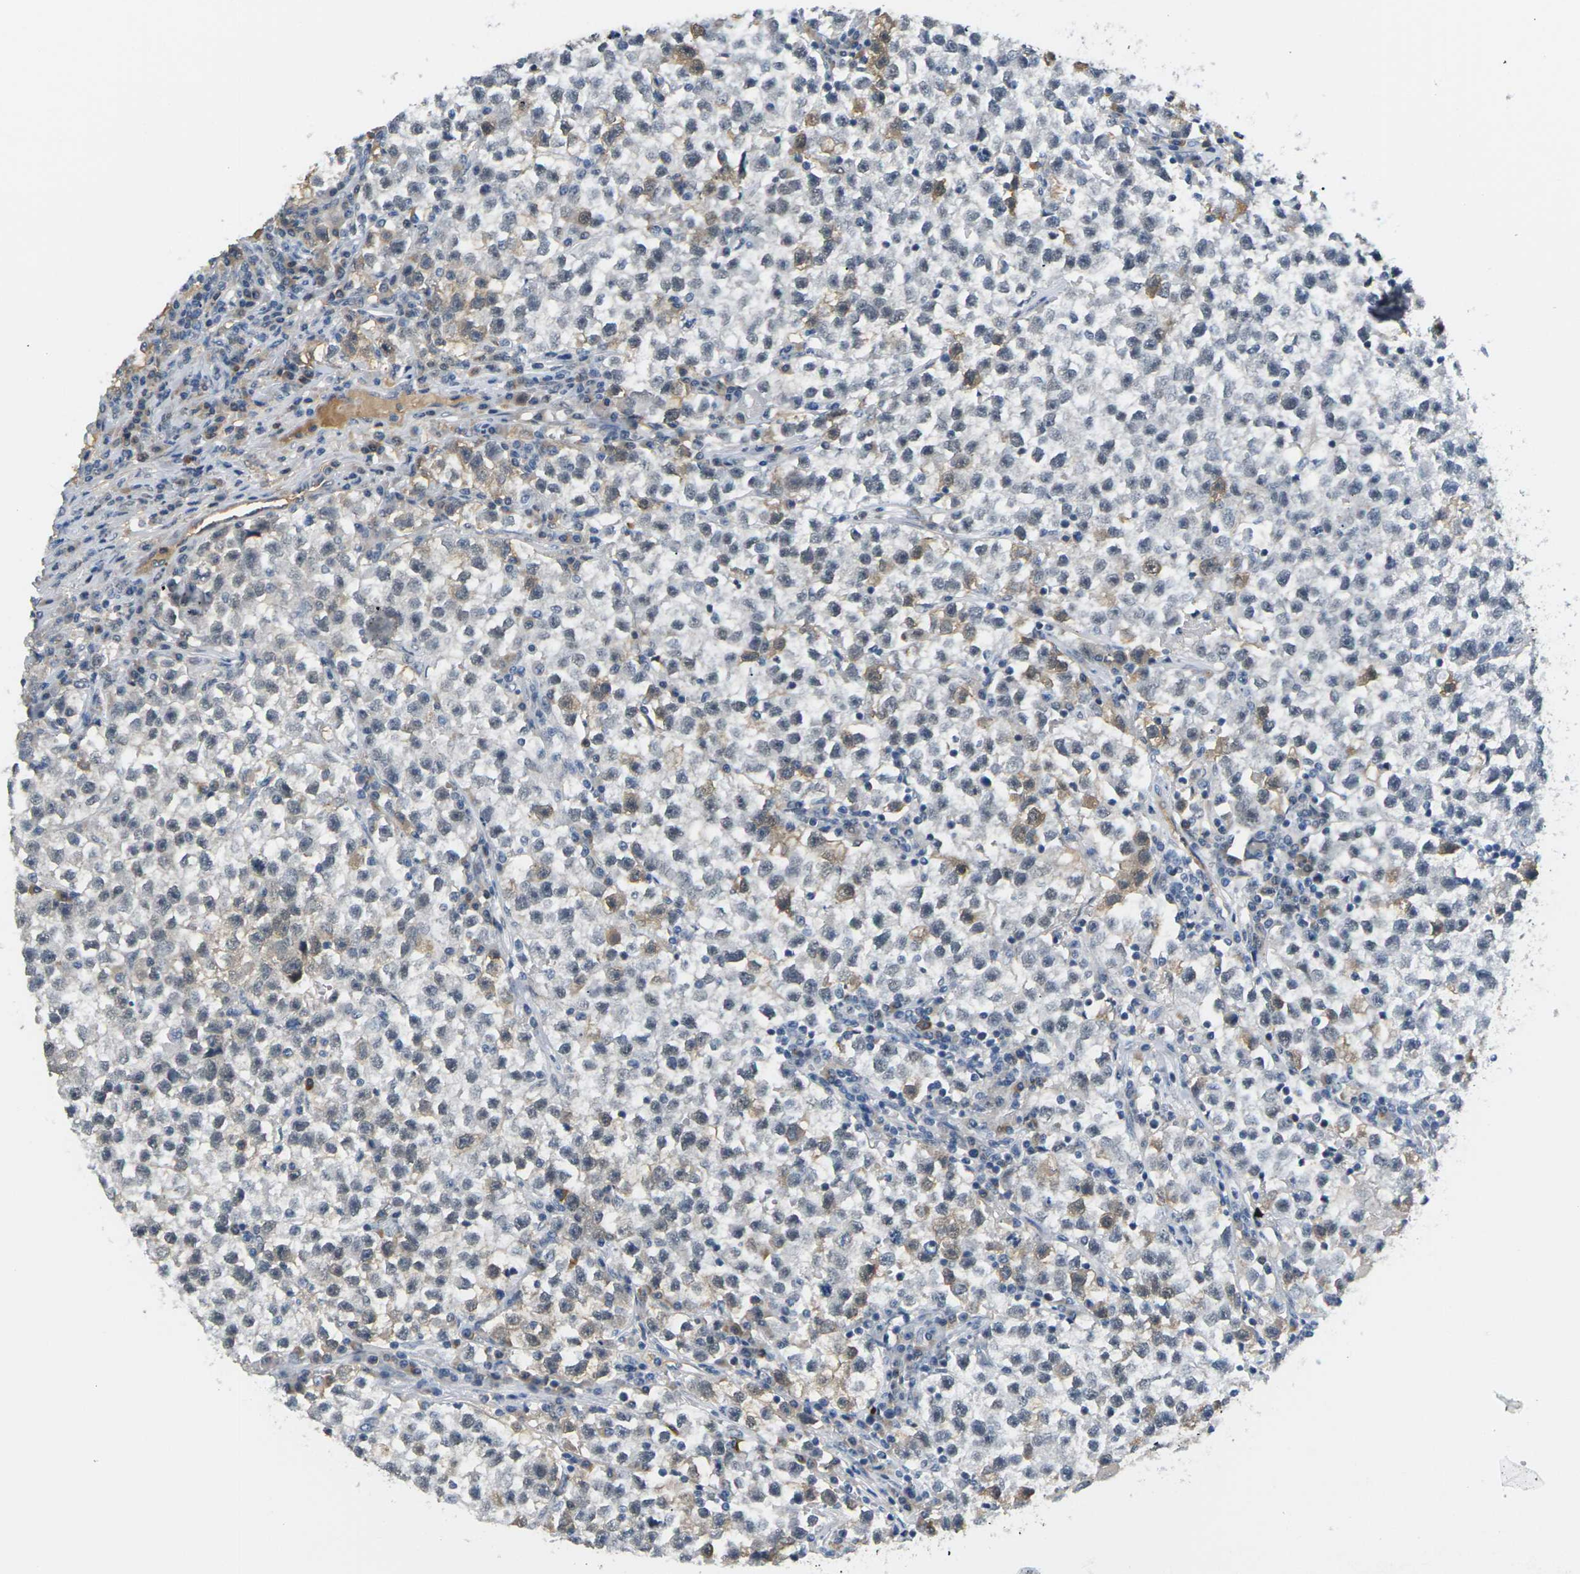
{"staining": {"intensity": "moderate", "quantity": "<25%", "location": "cytoplasmic/membranous,nuclear"}, "tissue": "testis cancer", "cell_type": "Tumor cells", "image_type": "cancer", "snomed": [{"axis": "morphology", "description": "Seminoma, NOS"}, {"axis": "topography", "description": "Testis"}], "caption": "IHC histopathology image of testis cancer (seminoma) stained for a protein (brown), which exhibits low levels of moderate cytoplasmic/membranous and nuclear positivity in approximately <25% of tumor cells.", "gene": "PKP2", "patient": {"sex": "male", "age": 22}}